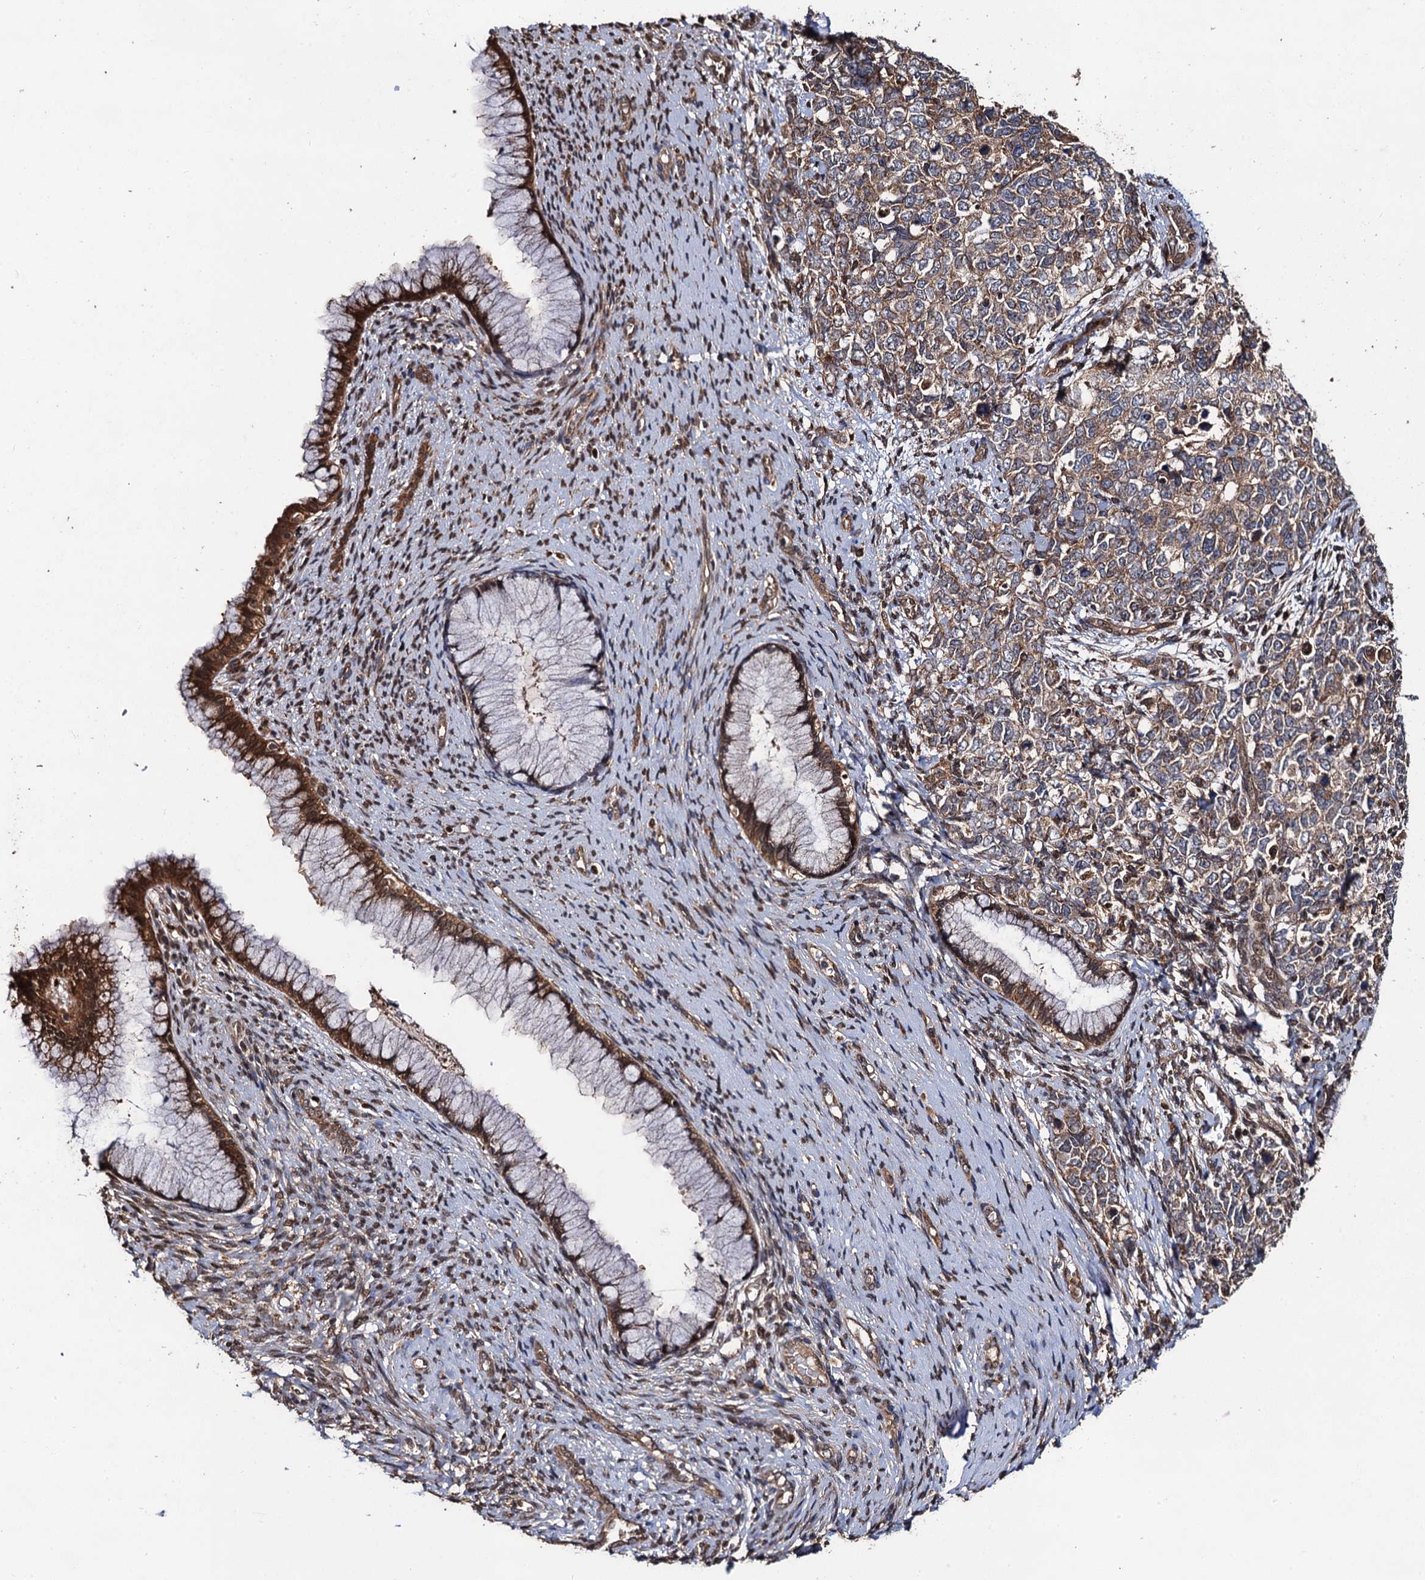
{"staining": {"intensity": "weak", "quantity": ">75%", "location": "cytoplasmic/membranous"}, "tissue": "cervical cancer", "cell_type": "Tumor cells", "image_type": "cancer", "snomed": [{"axis": "morphology", "description": "Squamous cell carcinoma, NOS"}, {"axis": "topography", "description": "Cervix"}], "caption": "This photomicrograph demonstrates squamous cell carcinoma (cervical) stained with immunohistochemistry (IHC) to label a protein in brown. The cytoplasmic/membranous of tumor cells show weak positivity for the protein. Nuclei are counter-stained blue.", "gene": "MIER2", "patient": {"sex": "female", "age": 63}}